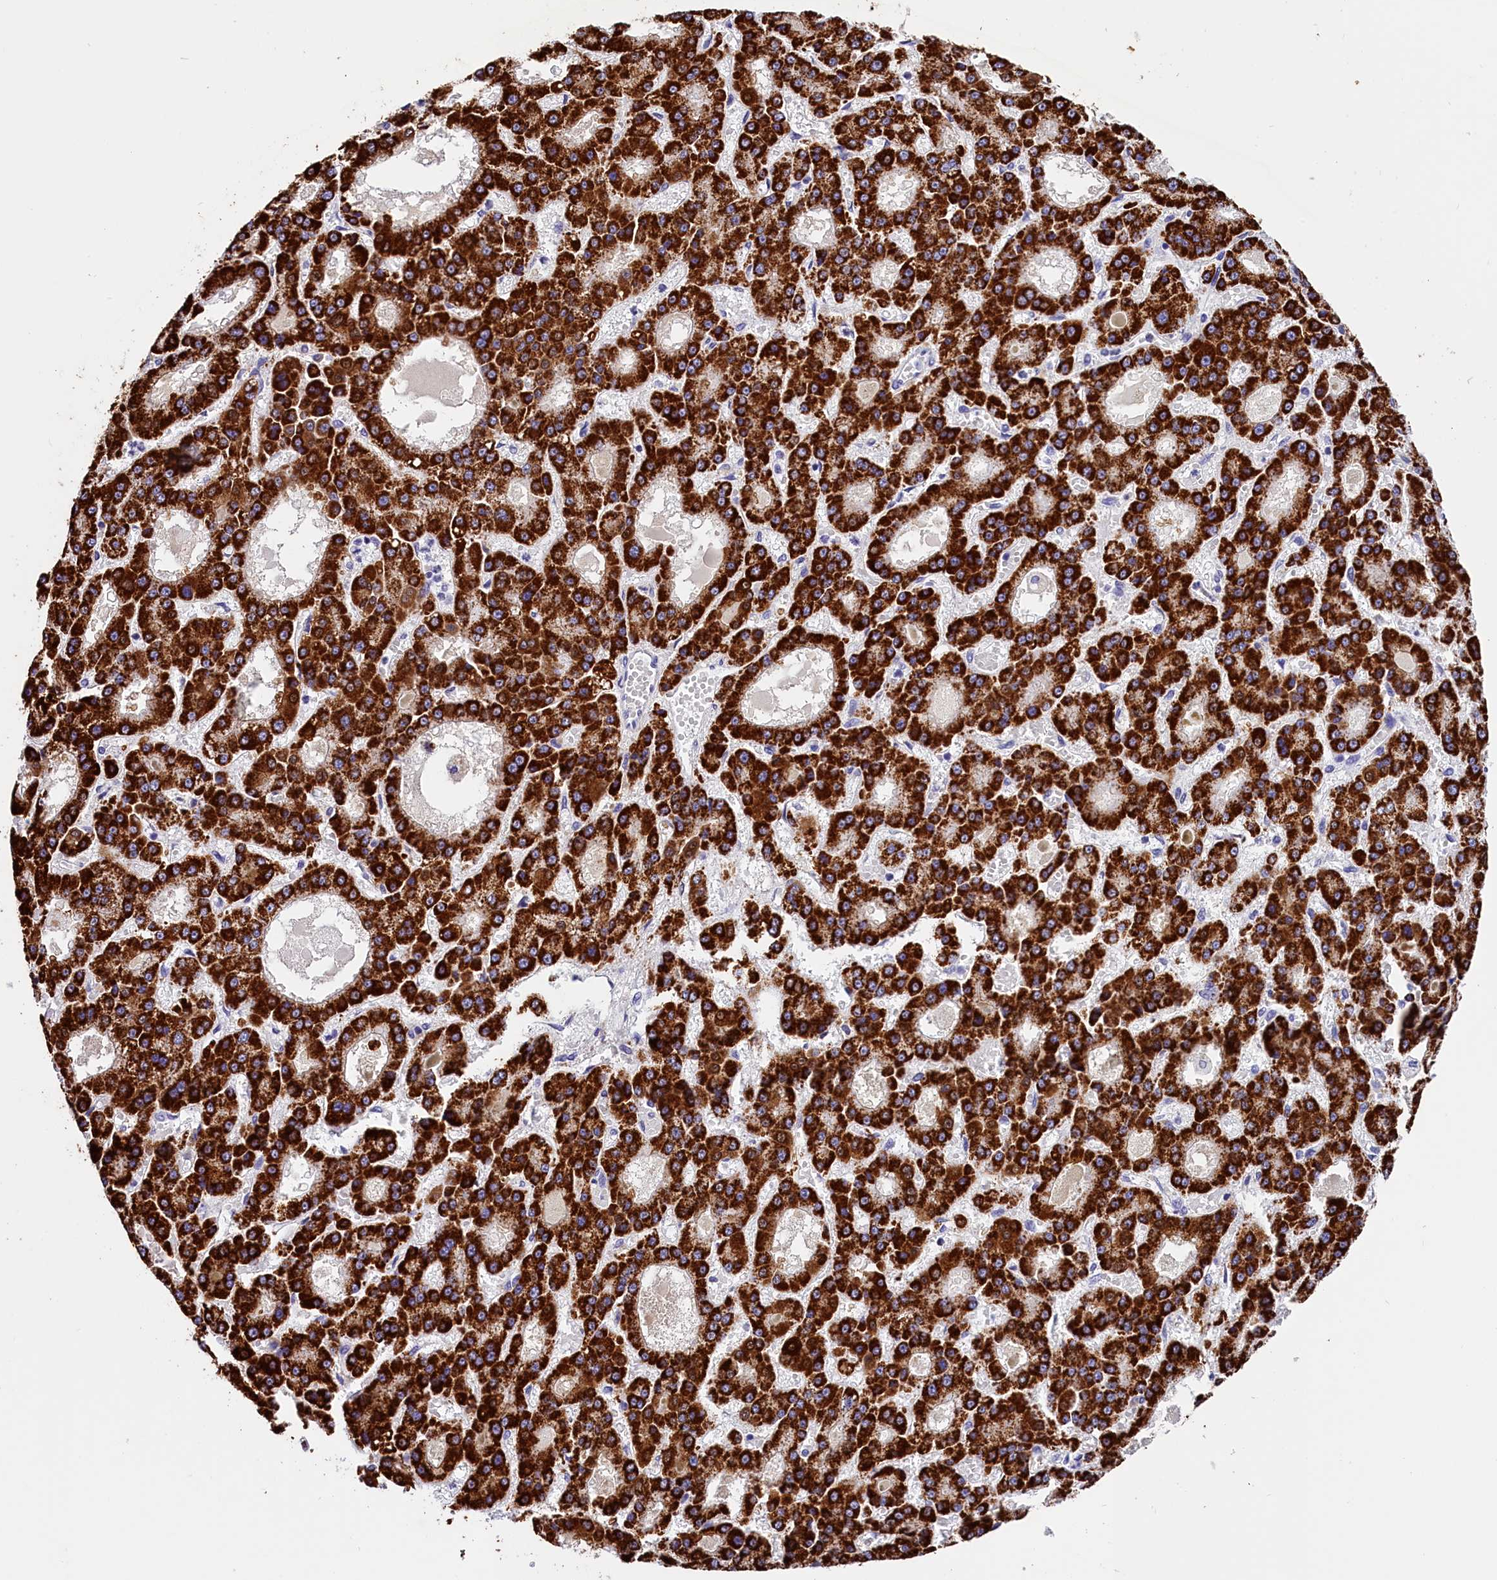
{"staining": {"intensity": "strong", "quantity": ">75%", "location": "cytoplasmic/membranous"}, "tissue": "liver cancer", "cell_type": "Tumor cells", "image_type": "cancer", "snomed": [{"axis": "morphology", "description": "Carcinoma, Hepatocellular, NOS"}, {"axis": "topography", "description": "Liver"}], "caption": "This is a micrograph of IHC staining of hepatocellular carcinoma (liver), which shows strong positivity in the cytoplasmic/membranous of tumor cells.", "gene": "ABAT", "patient": {"sex": "male", "age": 70}}